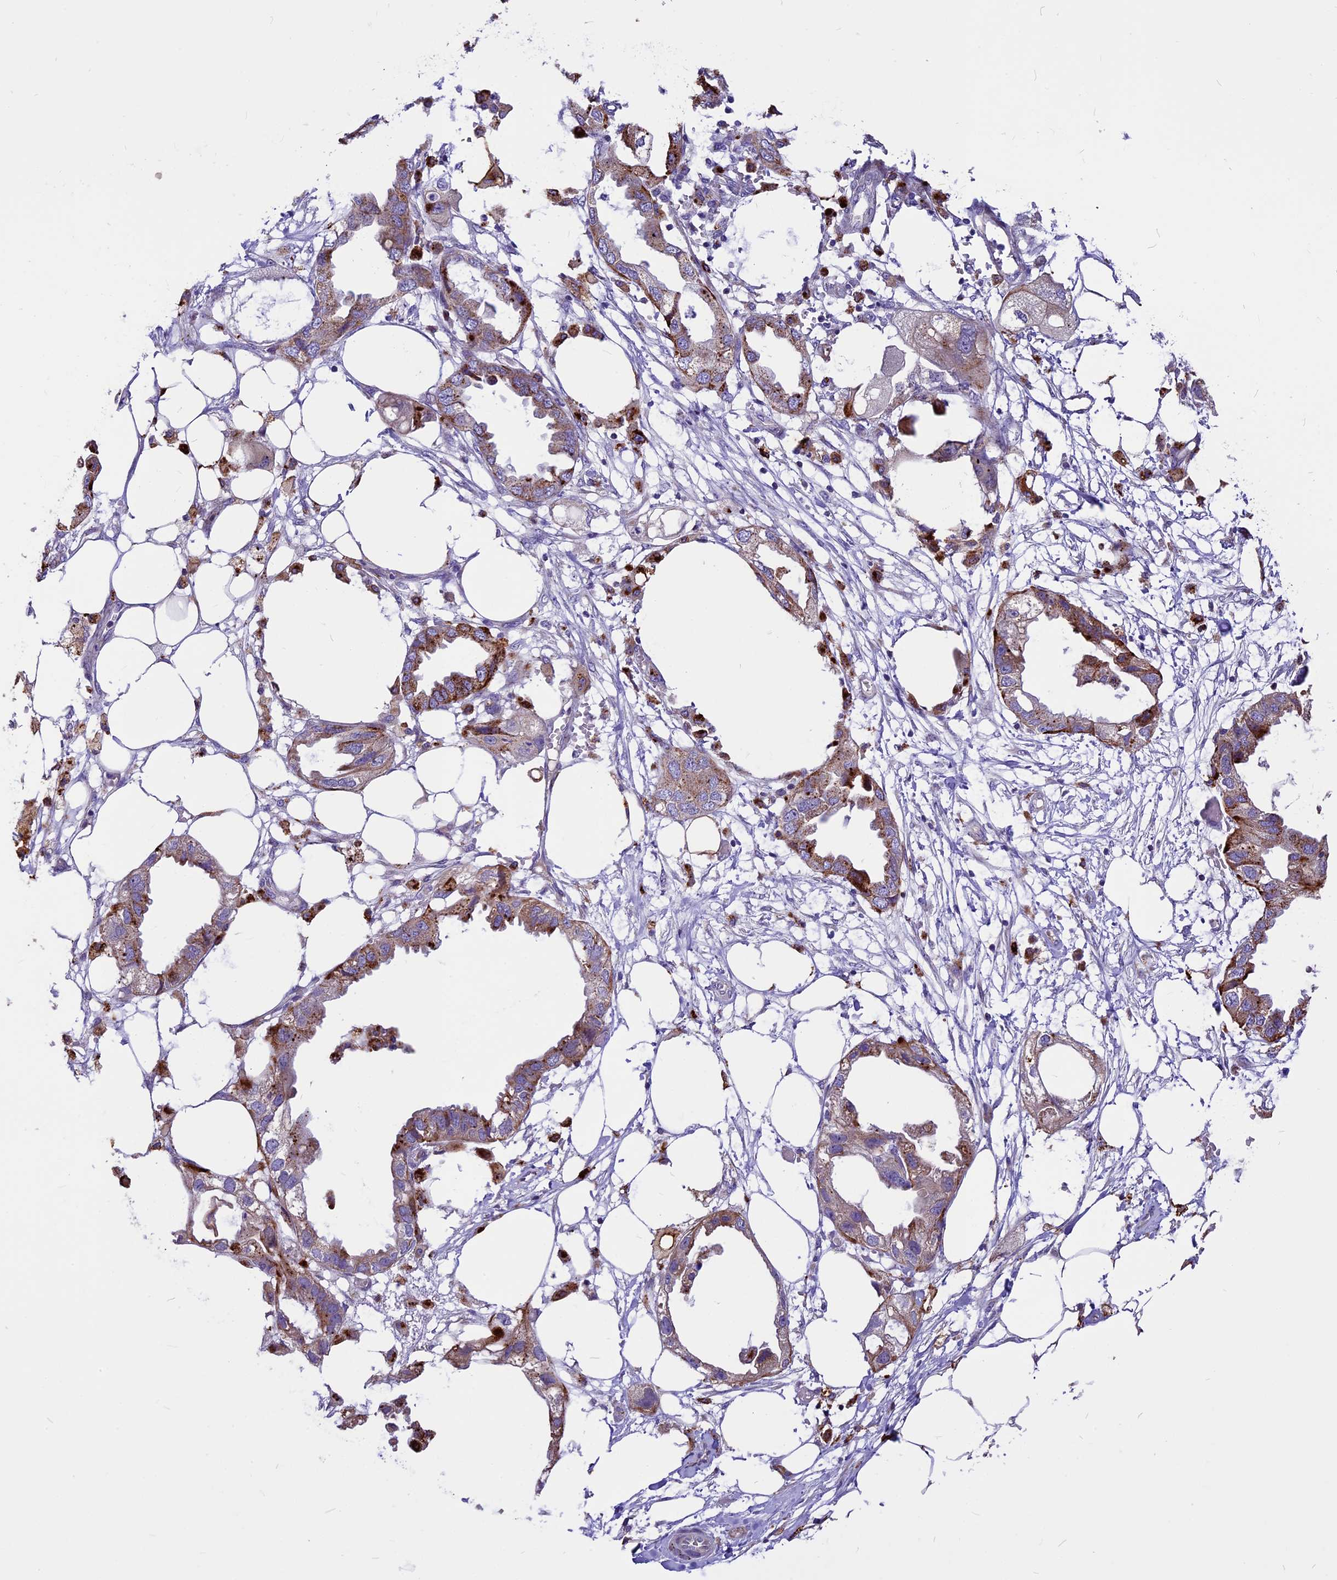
{"staining": {"intensity": "moderate", "quantity": ">75%", "location": "cytoplasmic/membranous"}, "tissue": "endometrial cancer", "cell_type": "Tumor cells", "image_type": "cancer", "snomed": [{"axis": "morphology", "description": "Adenocarcinoma, NOS"}, {"axis": "morphology", "description": "Adenocarcinoma, metastatic, NOS"}, {"axis": "topography", "description": "Adipose tissue"}, {"axis": "topography", "description": "Endometrium"}], "caption": "A medium amount of moderate cytoplasmic/membranous staining is present in about >75% of tumor cells in adenocarcinoma (endometrial) tissue.", "gene": "THRSP", "patient": {"sex": "female", "age": 67}}